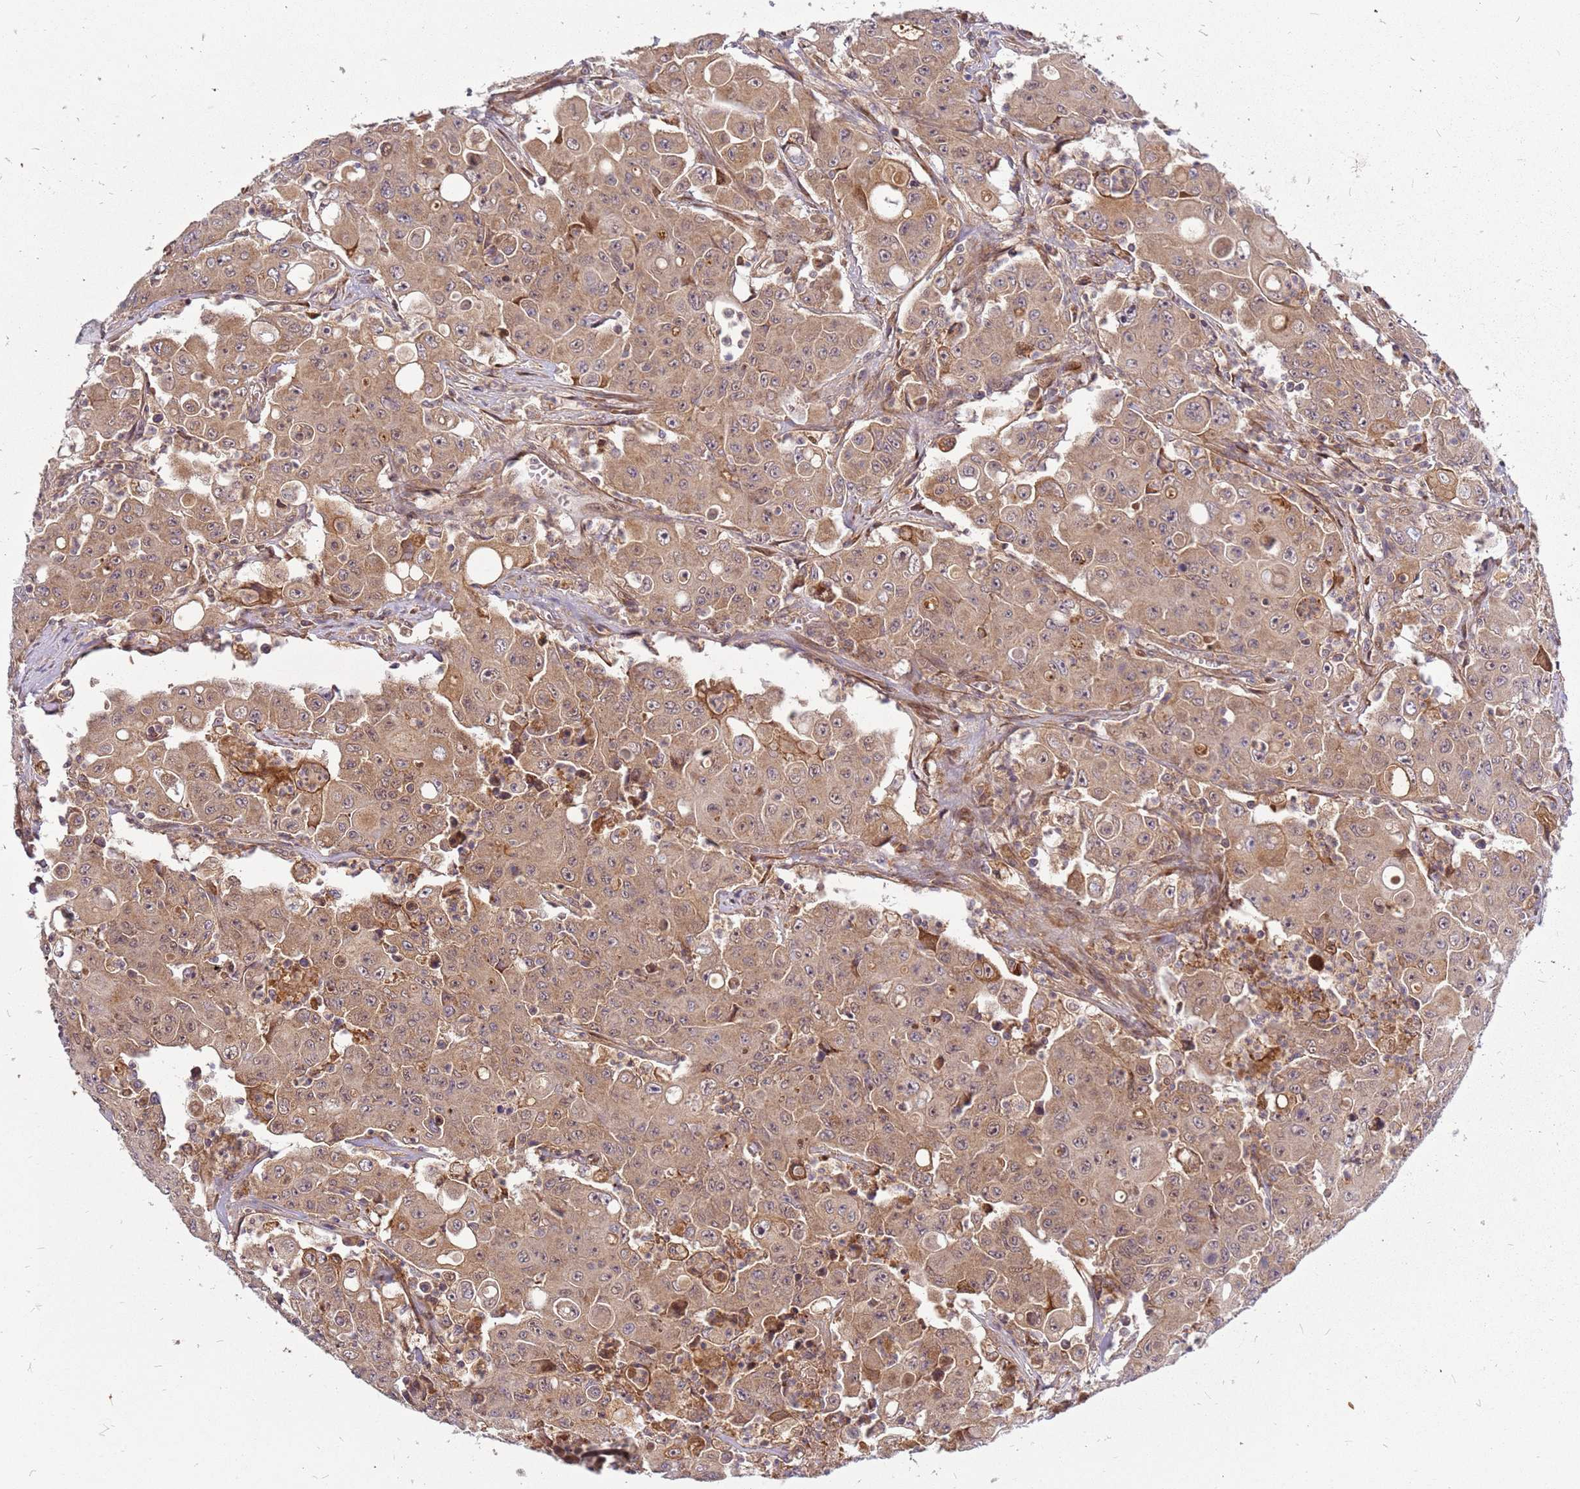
{"staining": {"intensity": "moderate", "quantity": ">75%", "location": "cytoplasmic/membranous"}, "tissue": "colorectal cancer", "cell_type": "Tumor cells", "image_type": "cancer", "snomed": [{"axis": "morphology", "description": "Adenocarcinoma, NOS"}, {"axis": "topography", "description": "Colon"}], "caption": "Moderate cytoplasmic/membranous positivity is appreciated in about >75% of tumor cells in adenocarcinoma (colorectal). The protein of interest is stained brown, and the nuclei are stained in blue (DAB IHC with brightfield microscopy, high magnification).", "gene": "CCDC159", "patient": {"sex": "male", "age": 51}}